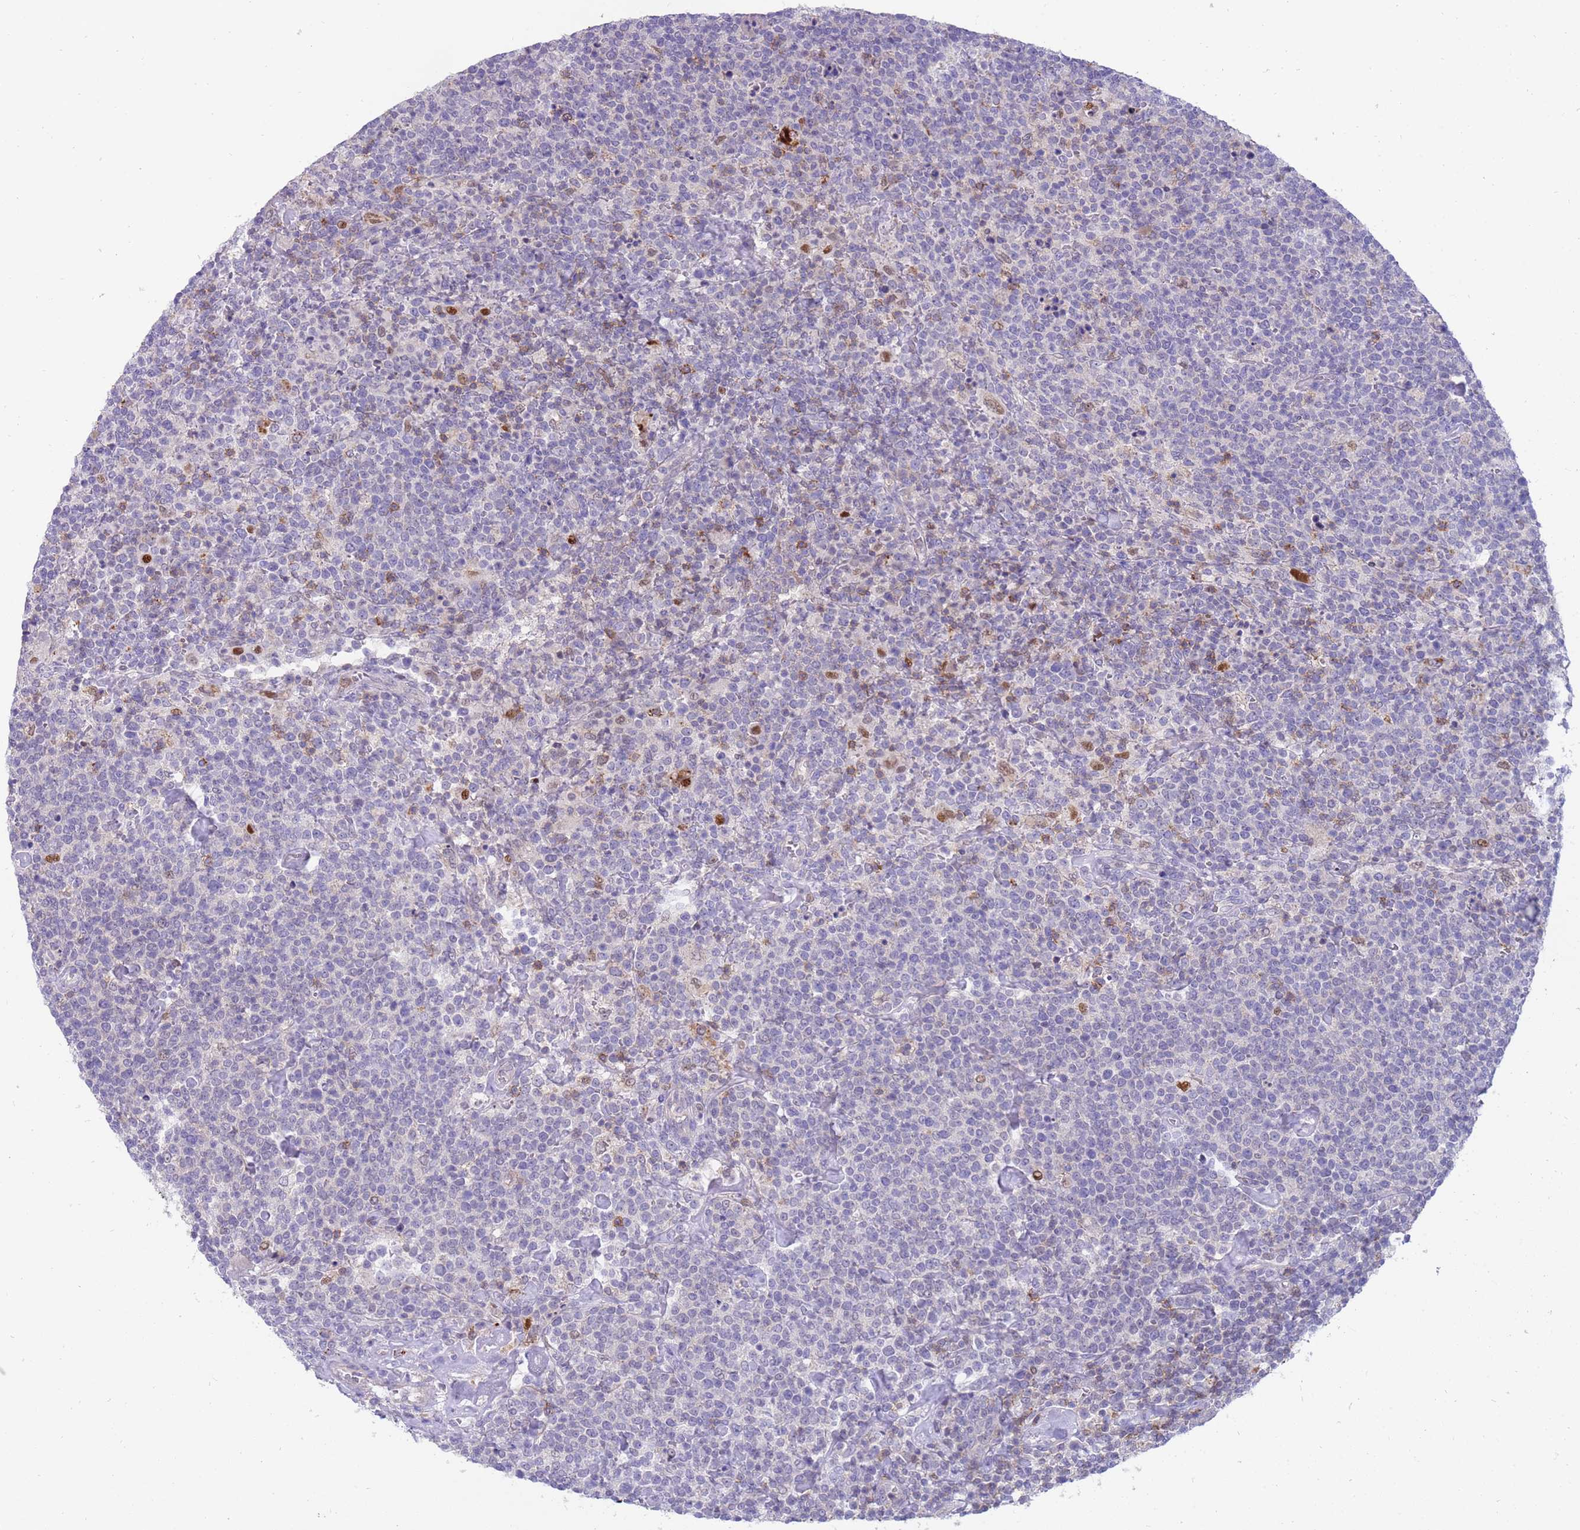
{"staining": {"intensity": "negative", "quantity": "none", "location": "none"}, "tissue": "lymphoma", "cell_type": "Tumor cells", "image_type": "cancer", "snomed": [{"axis": "morphology", "description": "Malignant lymphoma, non-Hodgkin's type, High grade"}, {"axis": "topography", "description": "Lymph node"}], "caption": "Tumor cells are negative for brown protein staining in lymphoma. (DAB (3,3'-diaminobenzidine) immunohistochemistry (IHC) with hematoxylin counter stain).", "gene": "STK25", "patient": {"sex": "male", "age": 61}}